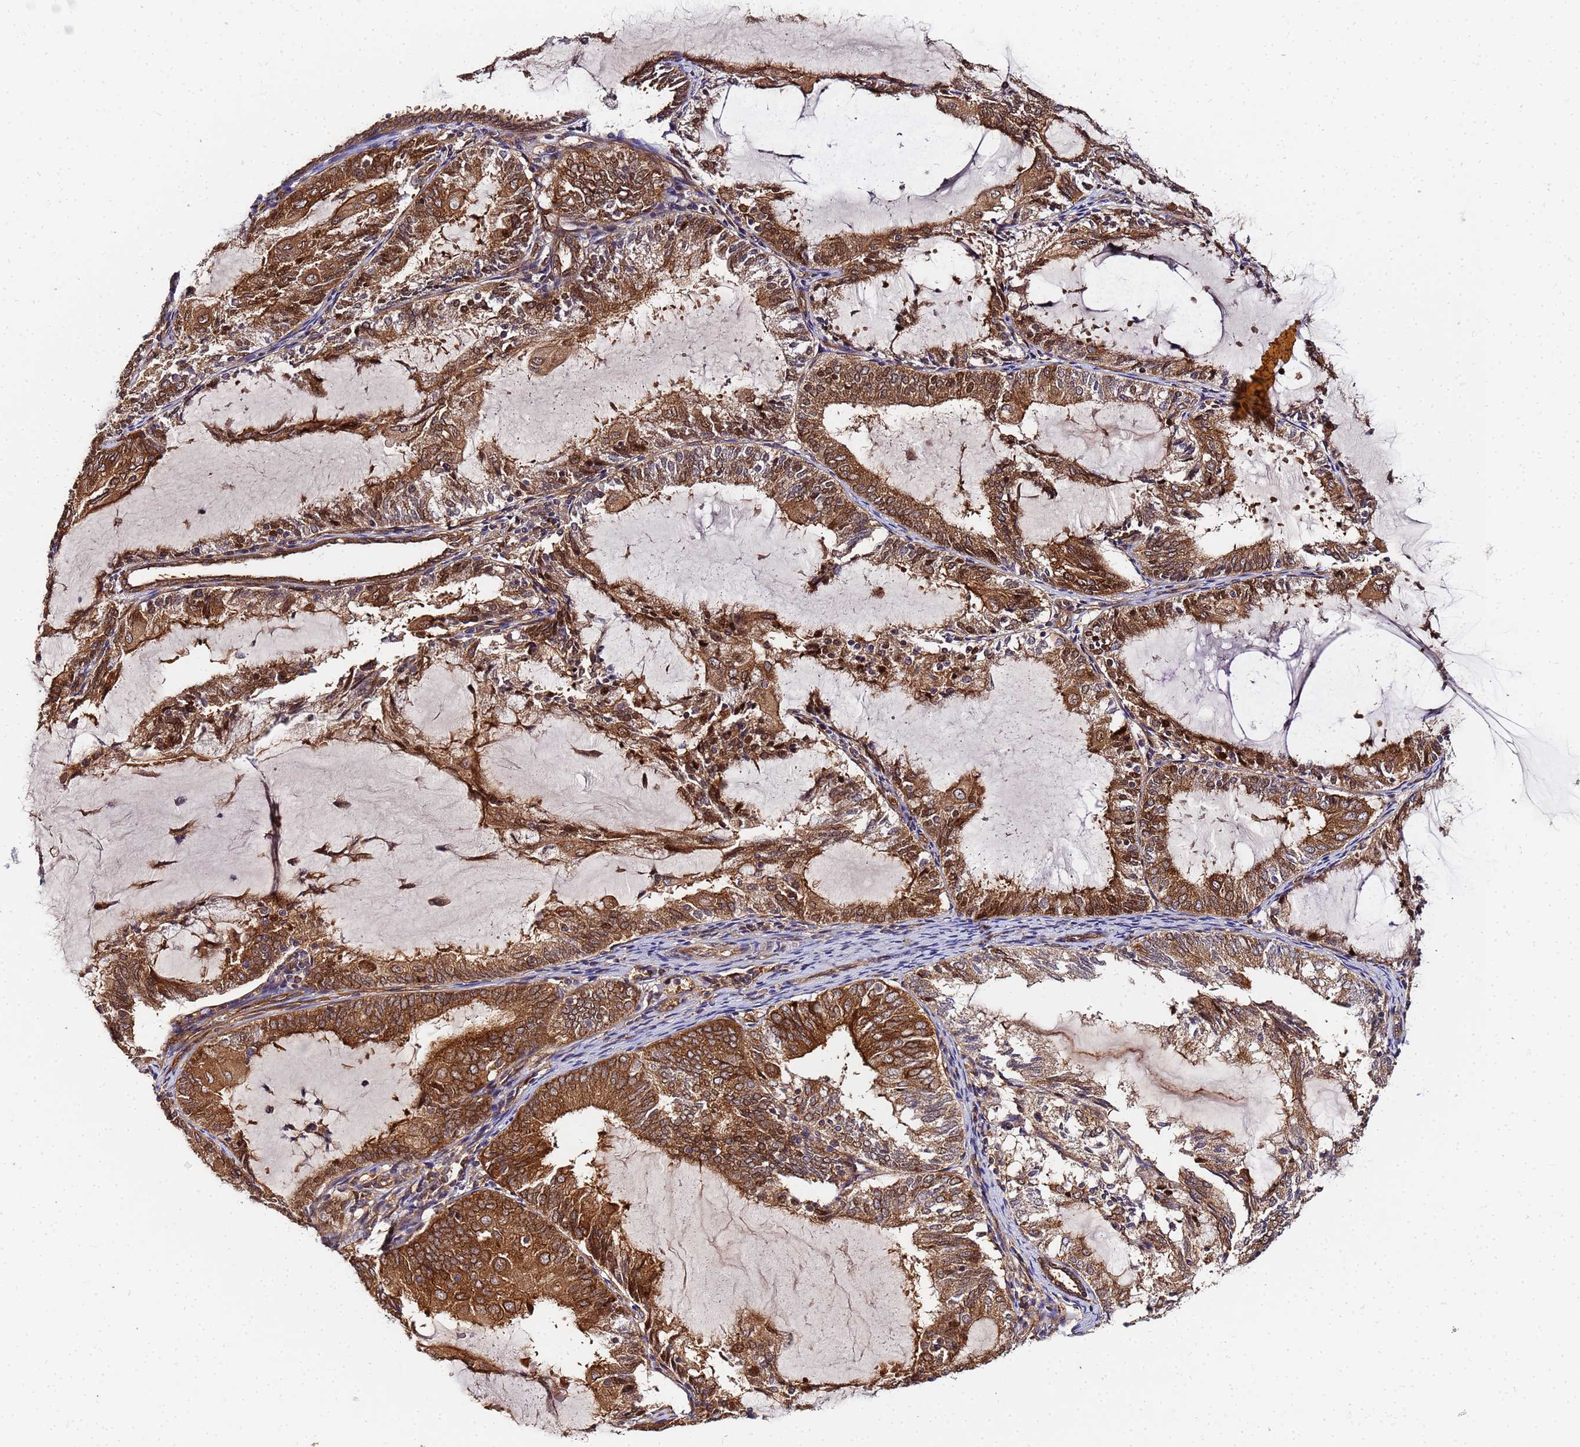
{"staining": {"intensity": "strong", "quantity": ">75%", "location": "cytoplasmic/membranous"}, "tissue": "endometrial cancer", "cell_type": "Tumor cells", "image_type": "cancer", "snomed": [{"axis": "morphology", "description": "Adenocarcinoma, NOS"}, {"axis": "topography", "description": "Endometrium"}], "caption": "Protein expression analysis of endometrial cancer reveals strong cytoplasmic/membranous expression in approximately >75% of tumor cells.", "gene": "UNC93B1", "patient": {"sex": "female", "age": 81}}